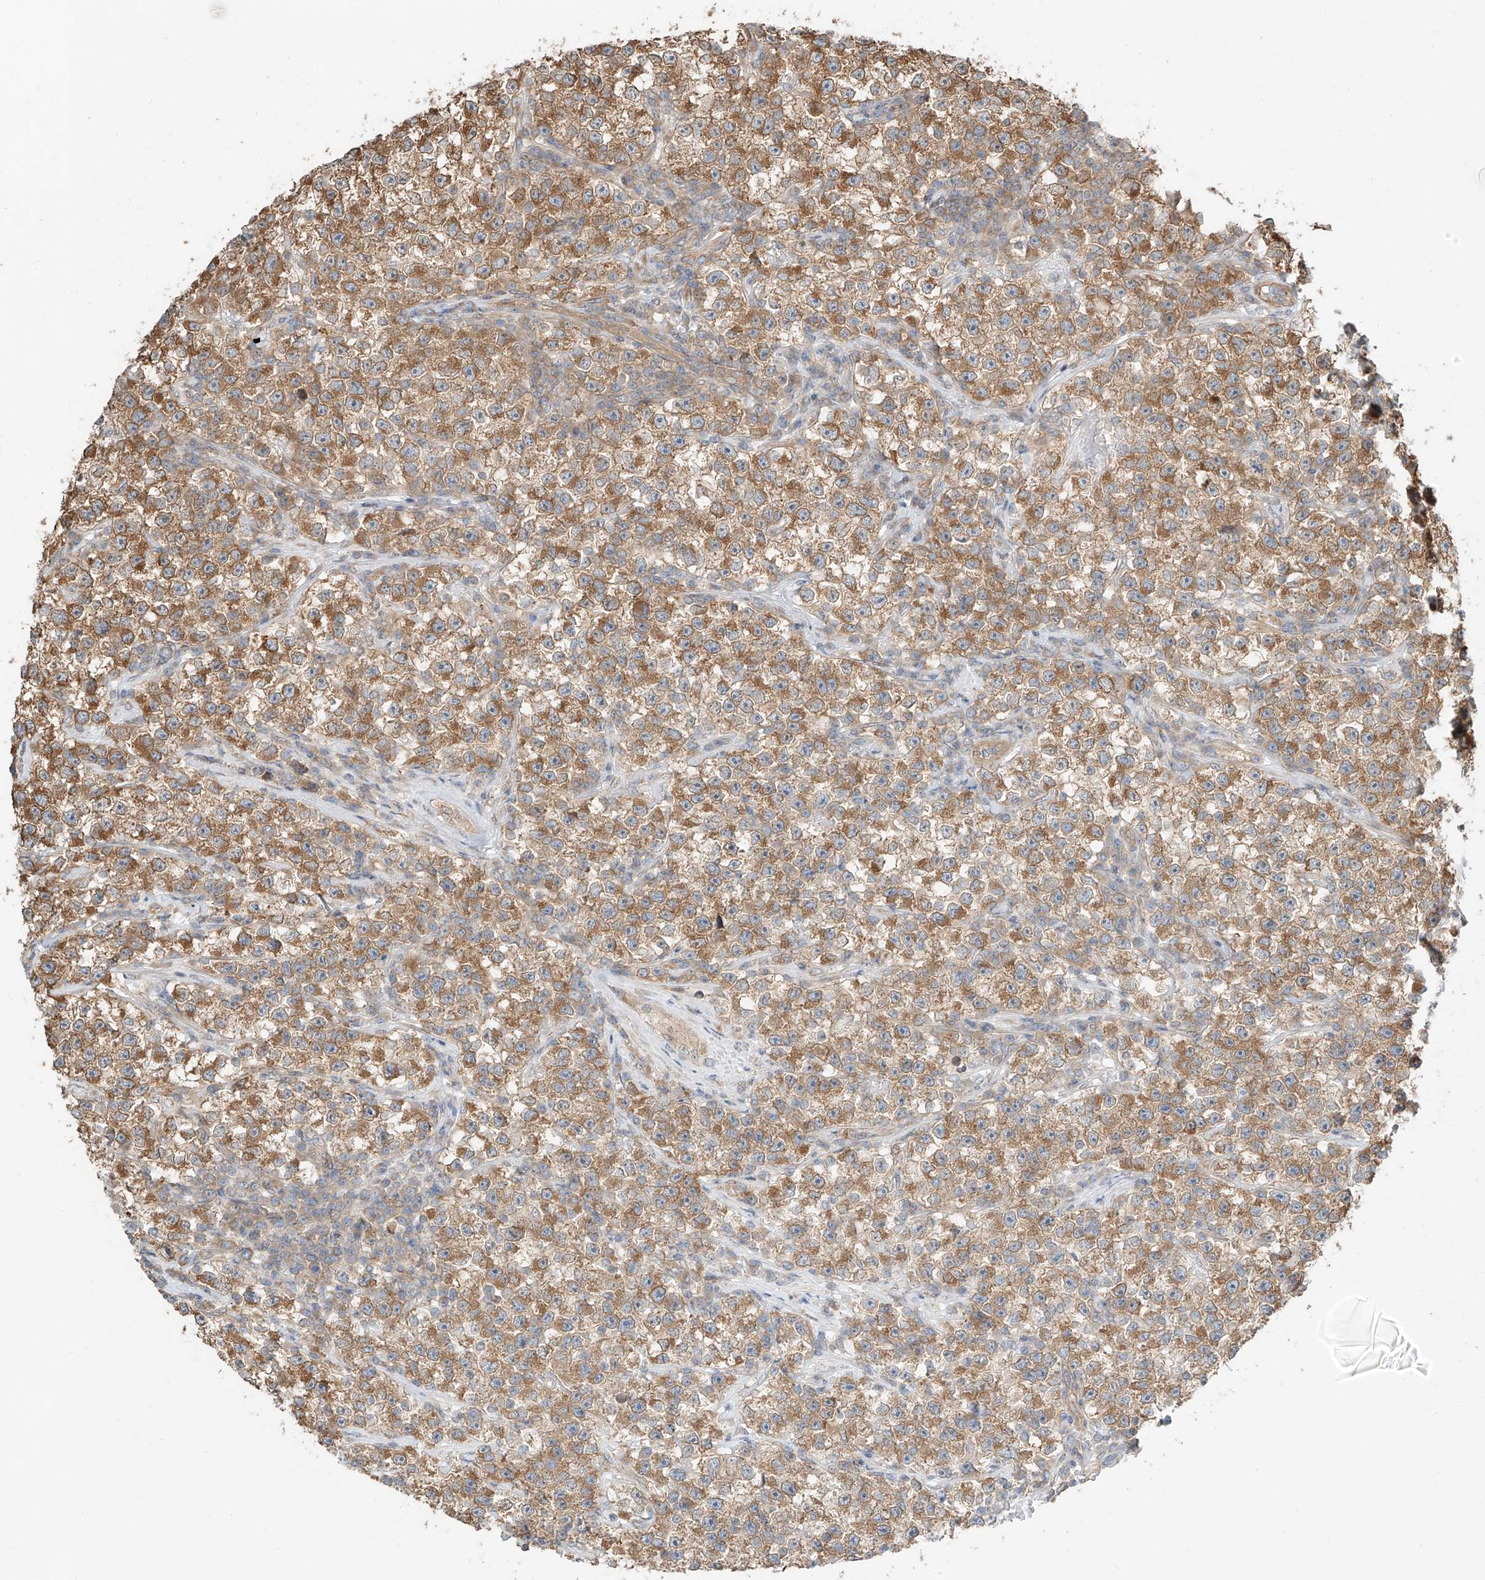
{"staining": {"intensity": "moderate", "quantity": ">75%", "location": "cytoplasmic/membranous"}, "tissue": "testis cancer", "cell_type": "Tumor cells", "image_type": "cancer", "snomed": [{"axis": "morphology", "description": "Seminoma, NOS"}, {"axis": "topography", "description": "Testis"}], "caption": "Human seminoma (testis) stained for a protein (brown) reveals moderate cytoplasmic/membranous positive expression in about >75% of tumor cells.", "gene": "CEP162", "patient": {"sex": "male", "age": 22}}